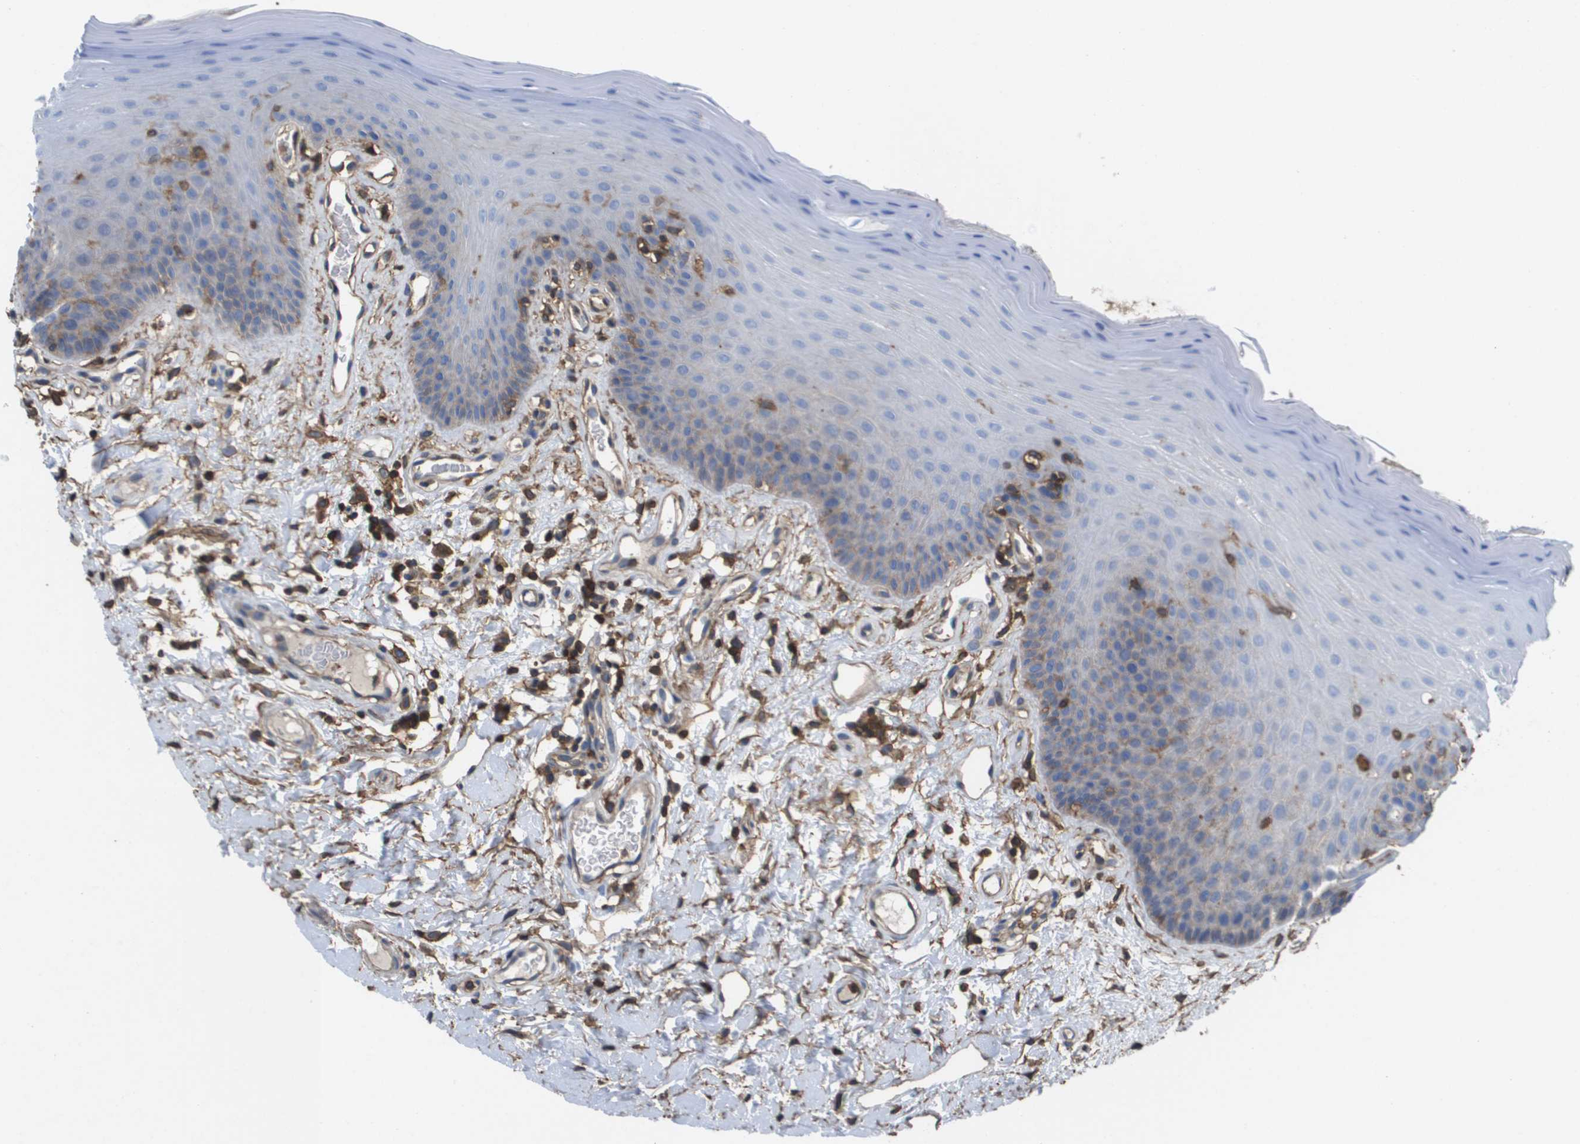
{"staining": {"intensity": "negative", "quantity": "none", "location": "none"}, "tissue": "oral mucosa", "cell_type": "Squamous epithelial cells", "image_type": "normal", "snomed": [{"axis": "morphology", "description": "Normal tissue, NOS"}, {"axis": "morphology", "description": "Squamous cell carcinoma, NOS"}, {"axis": "topography", "description": "Skeletal muscle"}, {"axis": "topography", "description": "Adipose tissue"}, {"axis": "topography", "description": "Vascular tissue"}, {"axis": "topography", "description": "Oral tissue"}, {"axis": "topography", "description": "Peripheral nerve tissue"}, {"axis": "topography", "description": "Head-Neck"}], "caption": "IHC histopathology image of normal oral mucosa: oral mucosa stained with DAB (3,3'-diaminobenzidine) demonstrates no significant protein positivity in squamous epithelial cells.", "gene": "PASK", "patient": {"sex": "male", "age": 71}}